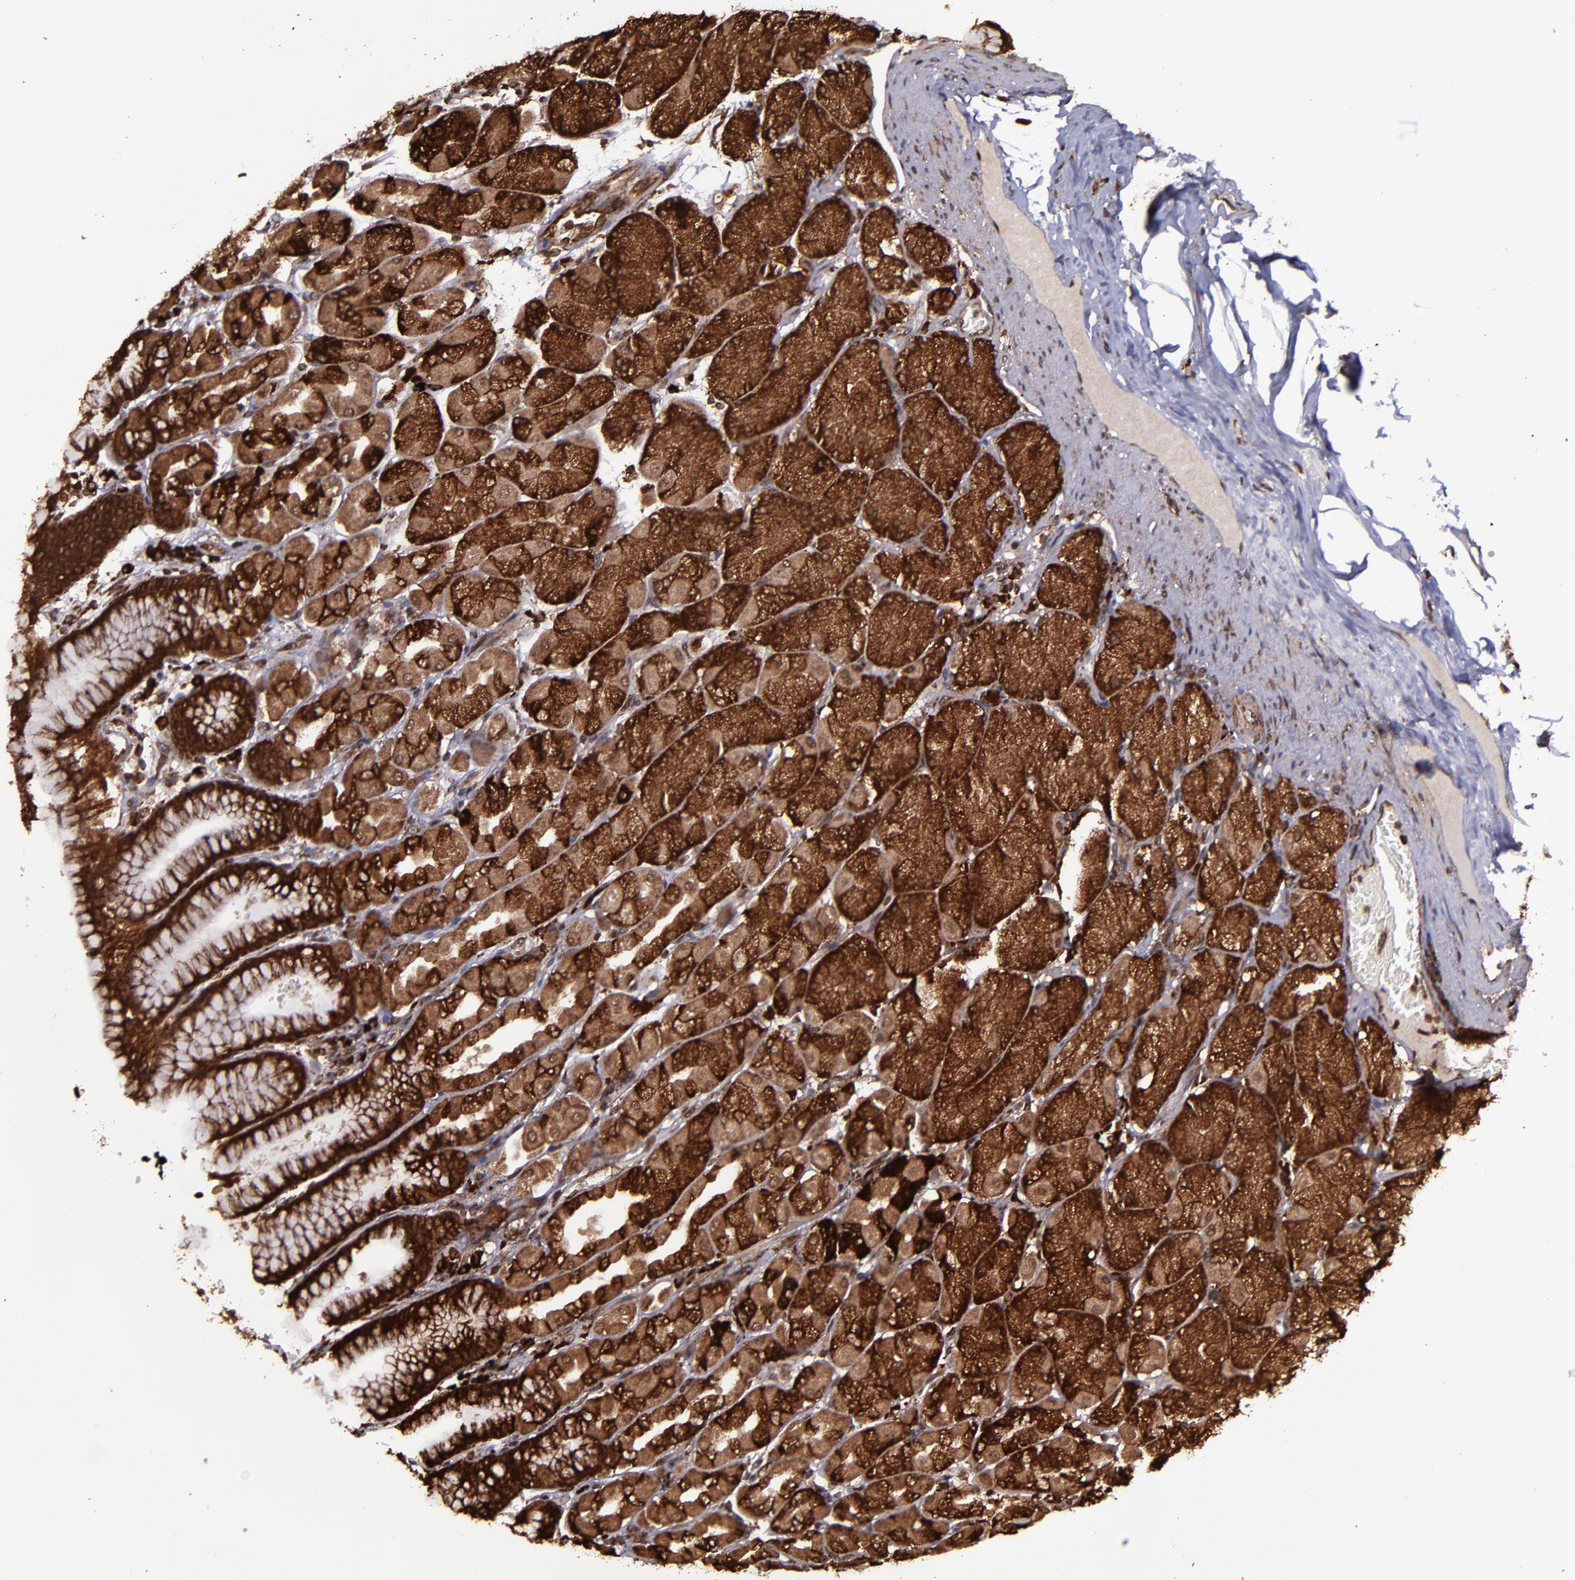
{"staining": {"intensity": "strong", "quantity": ">75%", "location": "cytoplasmic/membranous,nuclear"}, "tissue": "stomach", "cell_type": "Glandular cells", "image_type": "normal", "snomed": [{"axis": "morphology", "description": "Normal tissue, NOS"}, {"axis": "topography", "description": "Stomach, upper"}], "caption": "Stomach stained with DAB (3,3'-diaminobenzidine) immunohistochemistry shows high levels of strong cytoplasmic/membranous,nuclear expression in approximately >75% of glandular cells. The staining is performed using DAB (3,3'-diaminobenzidine) brown chromogen to label protein expression. The nuclei are counter-stained blue using hematoxylin.", "gene": "EIF4ENIF1", "patient": {"sex": "female", "age": 56}}